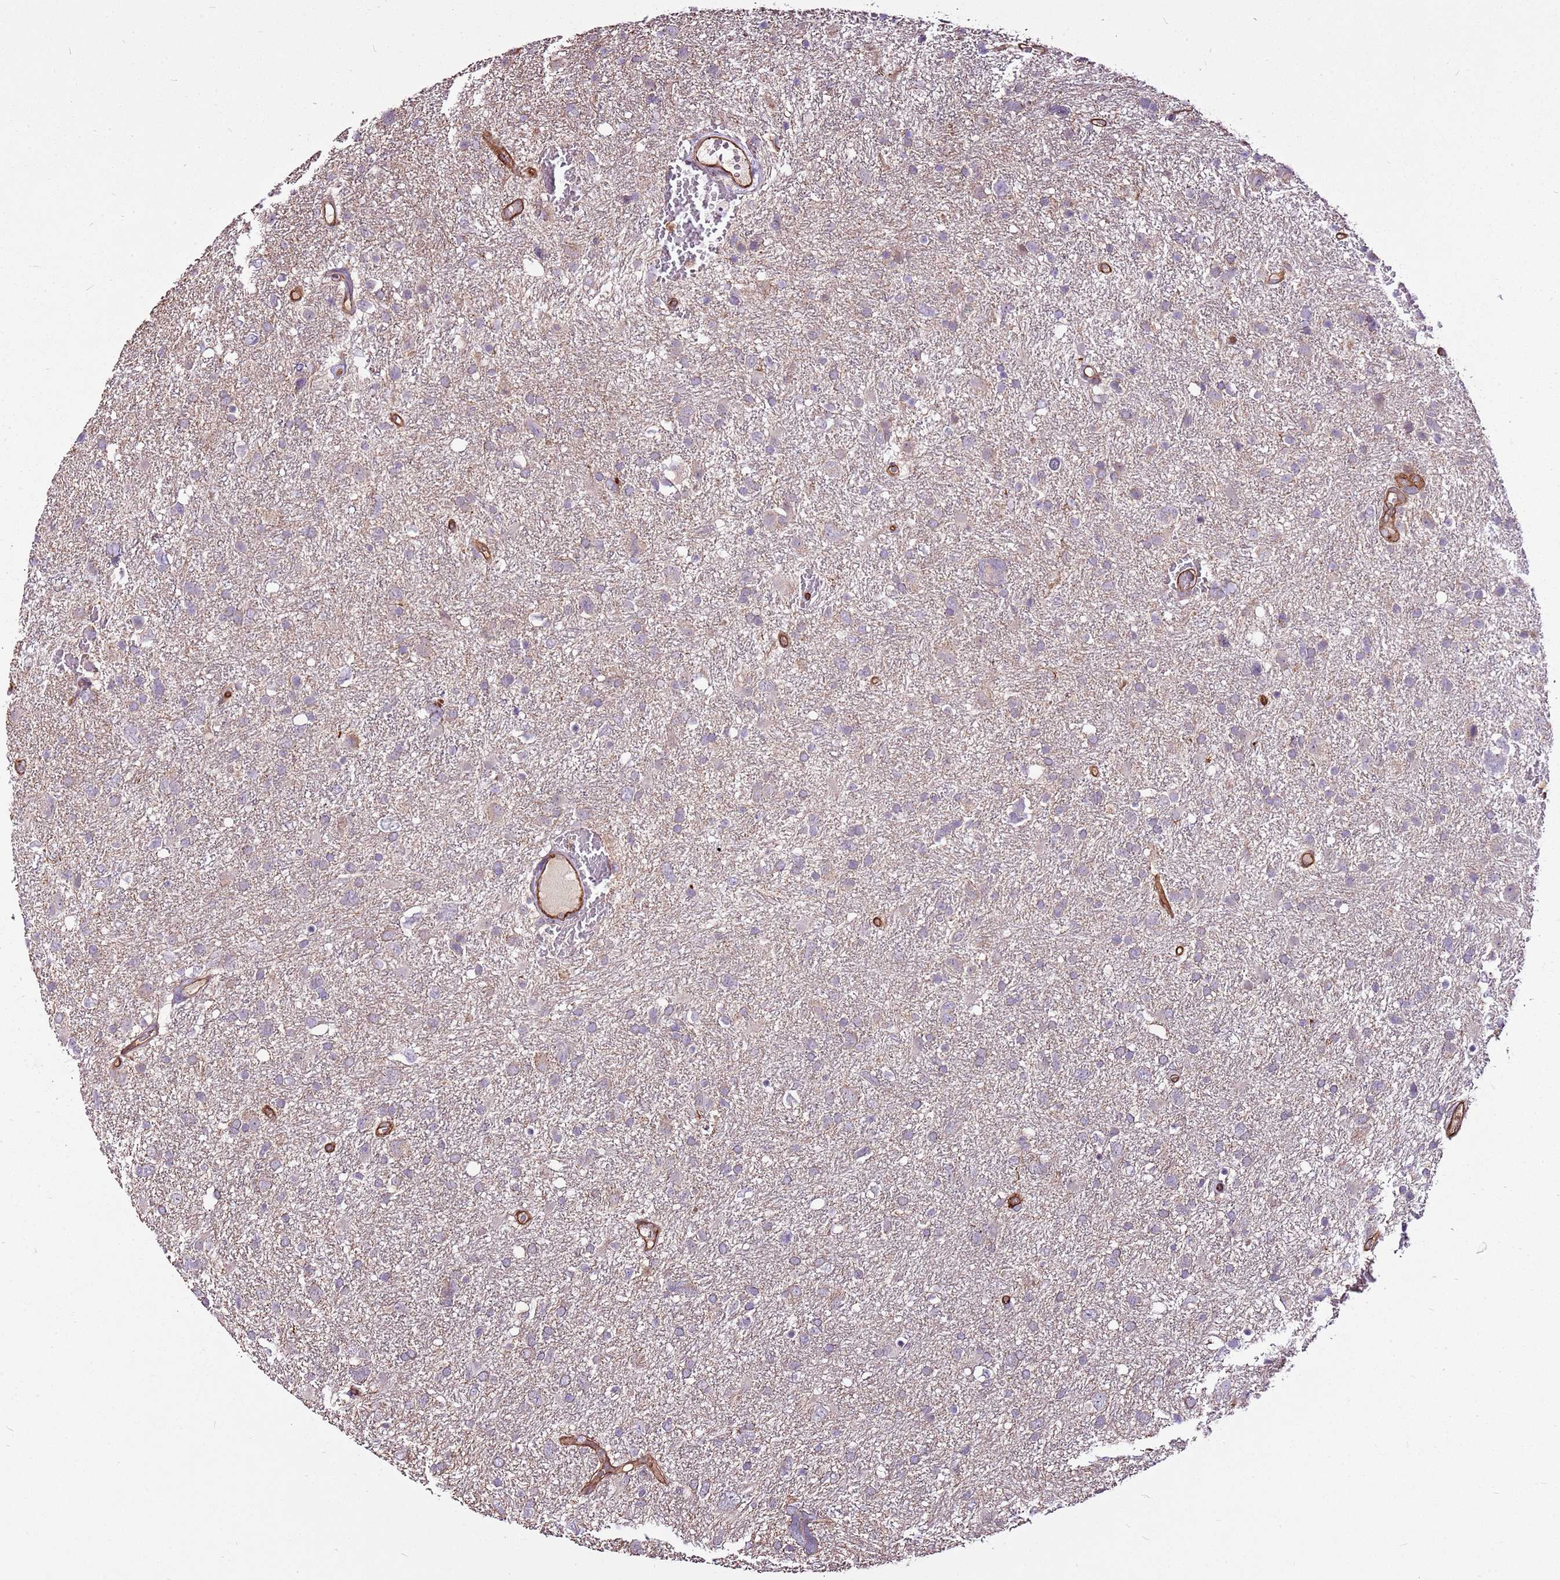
{"staining": {"intensity": "negative", "quantity": "none", "location": "none"}, "tissue": "glioma", "cell_type": "Tumor cells", "image_type": "cancer", "snomed": [{"axis": "morphology", "description": "Glioma, malignant, High grade"}, {"axis": "topography", "description": "Brain"}], "caption": "DAB immunohistochemical staining of human glioma reveals no significant staining in tumor cells. (Brightfield microscopy of DAB (3,3'-diaminobenzidine) immunohistochemistry at high magnification).", "gene": "ZNF827", "patient": {"sex": "male", "age": 61}}